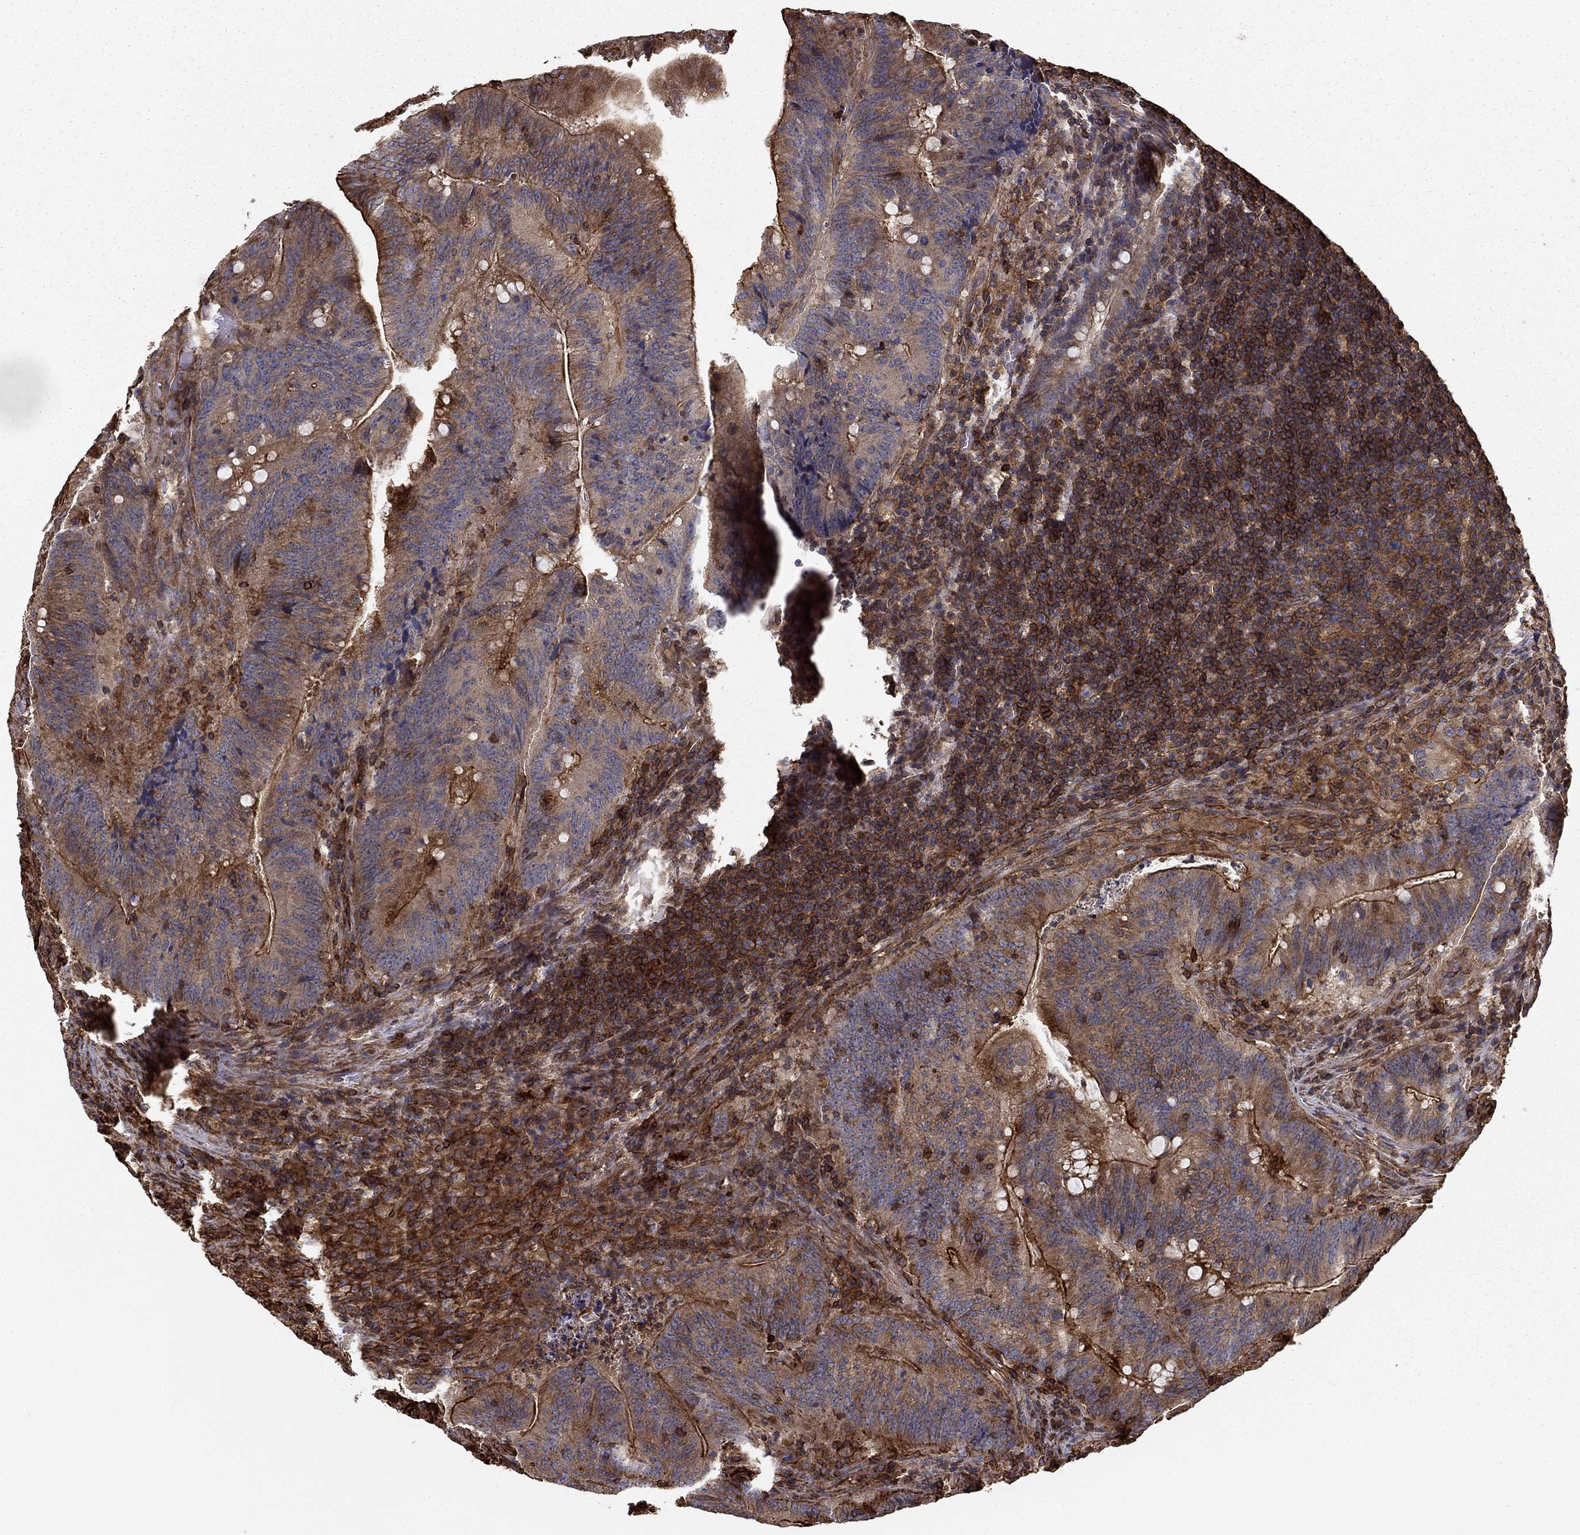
{"staining": {"intensity": "moderate", "quantity": "<25%", "location": "cytoplasmic/membranous"}, "tissue": "colorectal cancer", "cell_type": "Tumor cells", "image_type": "cancer", "snomed": [{"axis": "morphology", "description": "Adenocarcinoma, NOS"}, {"axis": "topography", "description": "Colon"}], "caption": "Adenocarcinoma (colorectal) stained with a protein marker displays moderate staining in tumor cells.", "gene": "HABP4", "patient": {"sex": "female", "age": 87}}